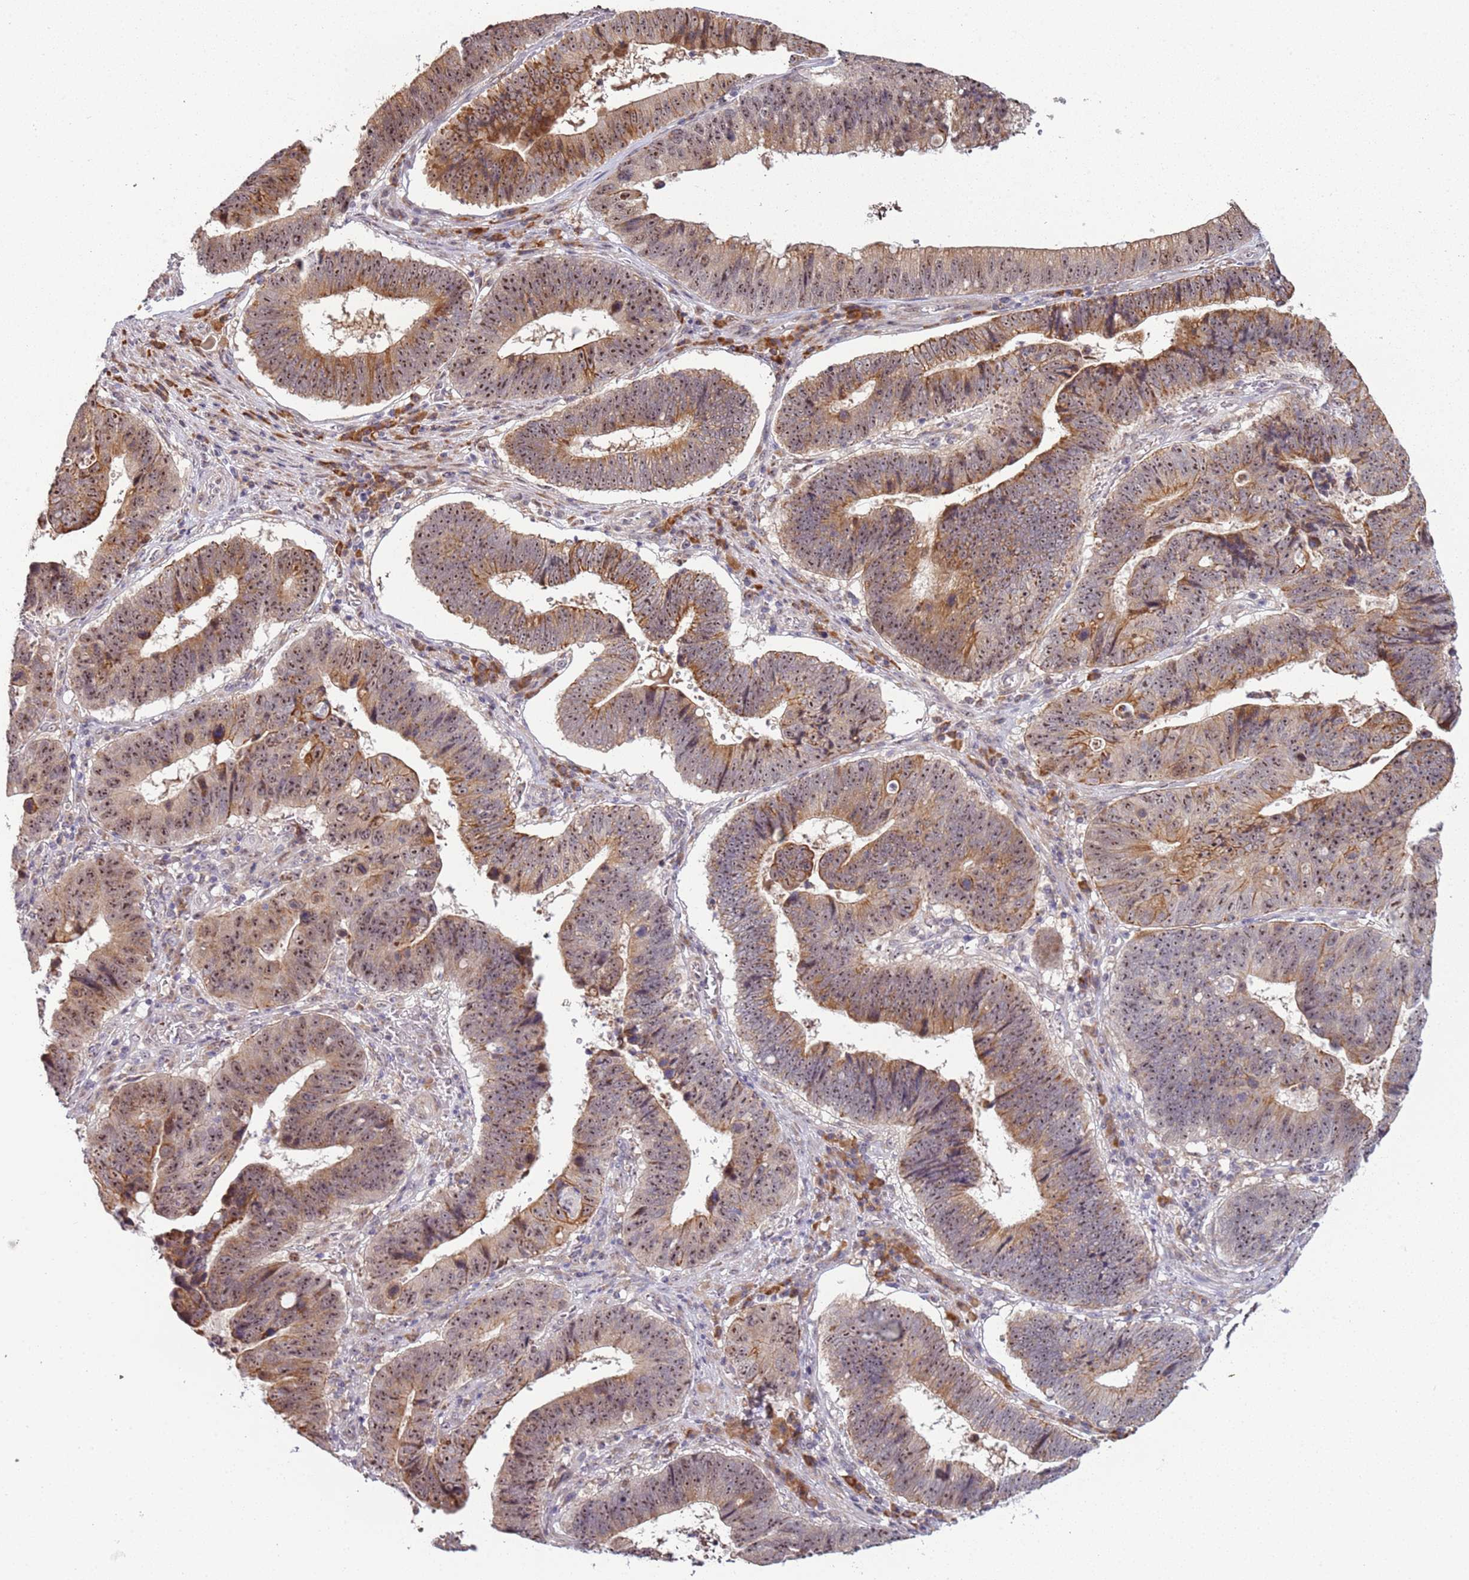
{"staining": {"intensity": "moderate", "quantity": ">75%", "location": "cytoplasmic/membranous,nuclear"}, "tissue": "stomach cancer", "cell_type": "Tumor cells", "image_type": "cancer", "snomed": [{"axis": "morphology", "description": "Adenocarcinoma, NOS"}, {"axis": "topography", "description": "Stomach"}], "caption": "Immunohistochemistry (IHC) image of stomach cancer stained for a protein (brown), which displays medium levels of moderate cytoplasmic/membranous and nuclear positivity in approximately >75% of tumor cells.", "gene": "UCMA", "patient": {"sex": "male", "age": 59}}